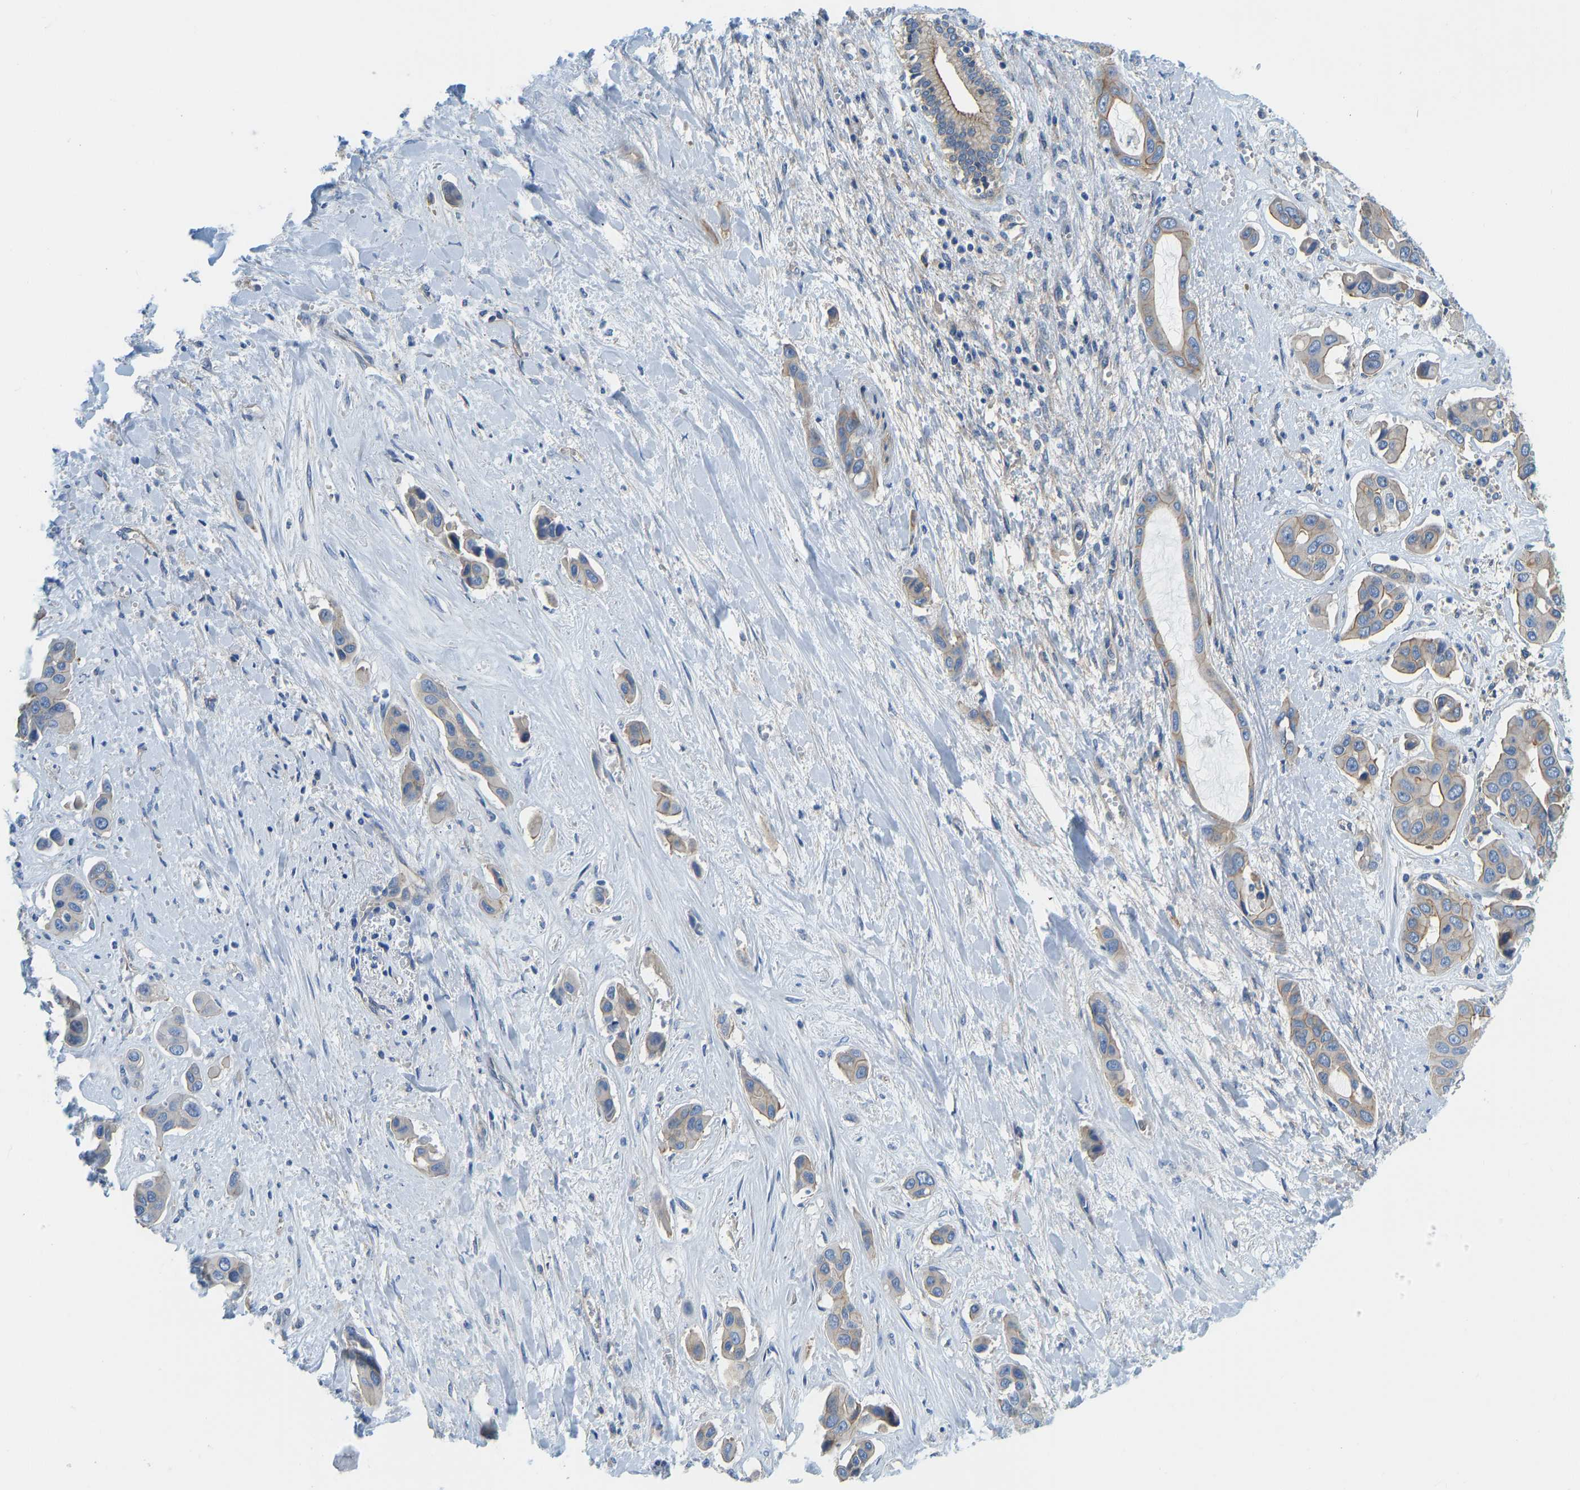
{"staining": {"intensity": "moderate", "quantity": "25%-75%", "location": "cytoplasmic/membranous"}, "tissue": "liver cancer", "cell_type": "Tumor cells", "image_type": "cancer", "snomed": [{"axis": "morphology", "description": "Cholangiocarcinoma"}, {"axis": "topography", "description": "Liver"}], "caption": "The immunohistochemical stain labels moderate cytoplasmic/membranous staining in tumor cells of liver cholangiocarcinoma tissue.", "gene": "CHAD", "patient": {"sex": "female", "age": 52}}